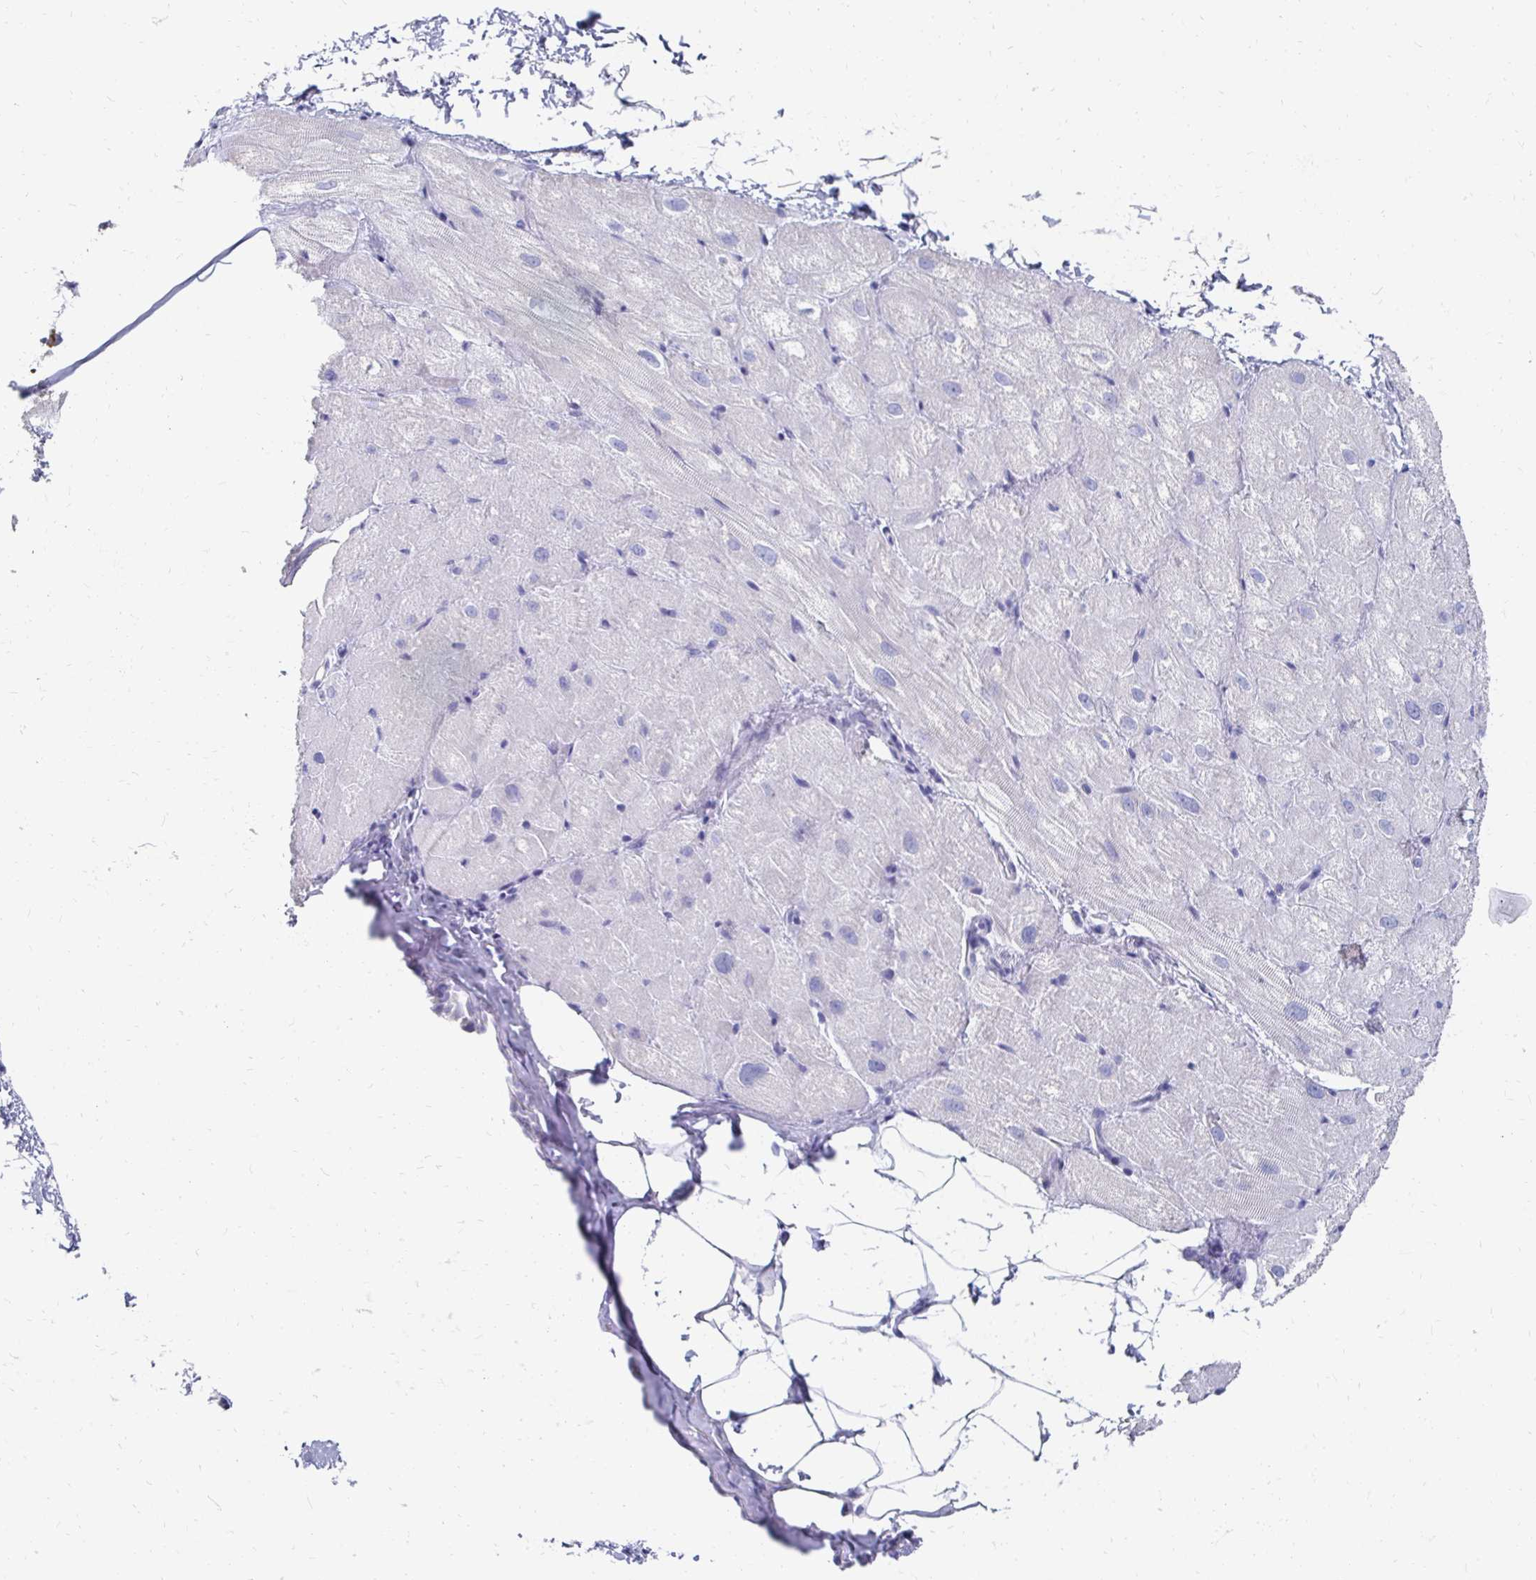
{"staining": {"intensity": "negative", "quantity": "none", "location": "none"}, "tissue": "heart muscle", "cell_type": "Cardiomyocytes", "image_type": "normal", "snomed": [{"axis": "morphology", "description": "Normal tissue, NOS"}, {"axis": "topography", "description": "Heart"}], "caption": "Heart muscle stained for a protein using immunohistochemistry (IHC) exhibits no expression cardiomyocytes.", "gene": "SYCP3", "patient": {"sex": "male", "age": 62}}